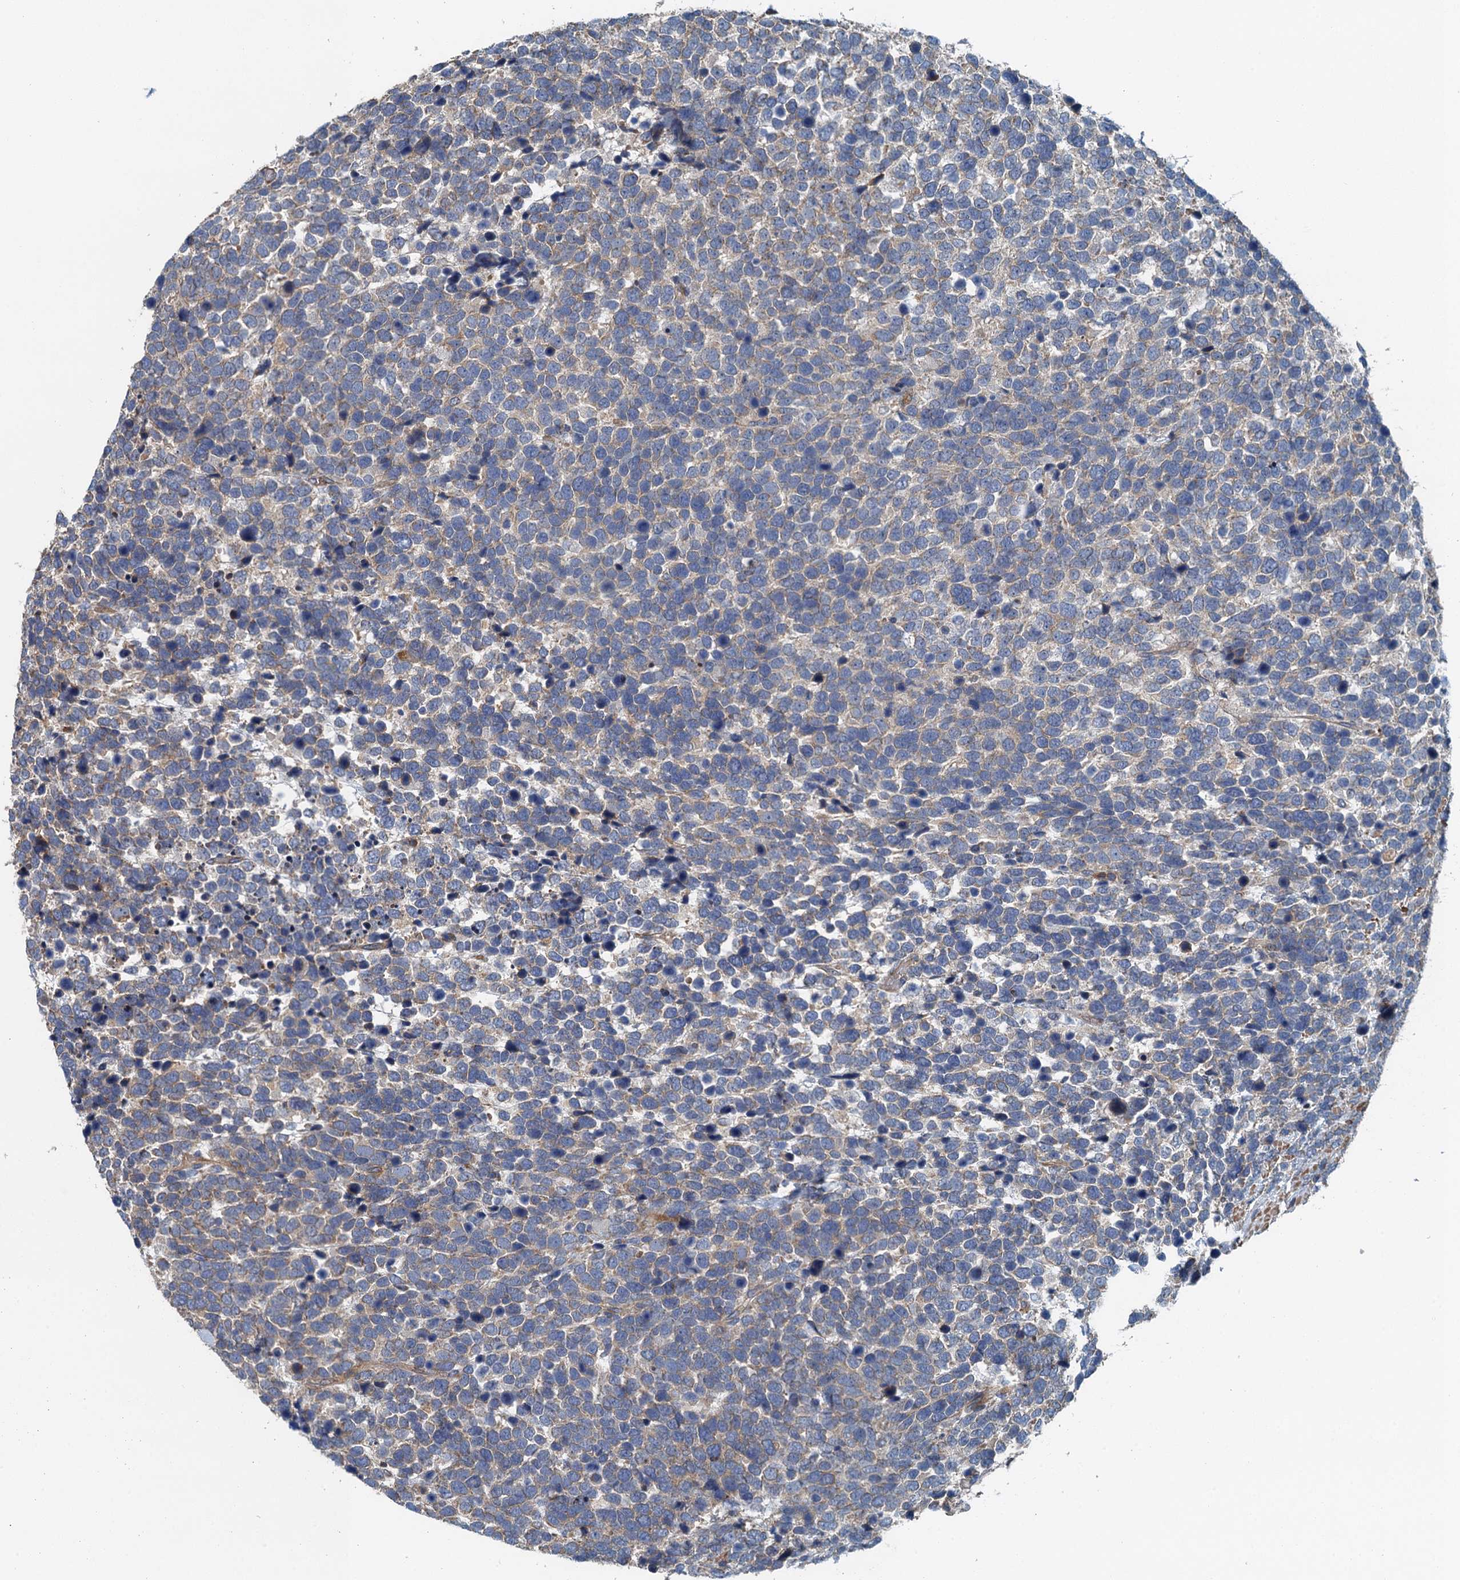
{"staining": {"intensity": "moderate", "quantity": "25%-75%", "location": "cytoplasmic/membranous"}, "tissue": "urothelial cancer", "cell_type": "Tumor cells", "image_type": "cancer", "snomed": [{"axis": "morphology", "description": "Urothelial carcinoma, High grade"}, {"axis": "topography", "description": "Urinary bladder"}], "caption": "Protein expression analysis of urothelial cancer demonstrates moderate cytoplasmic/membranous staining in approximately 25%-75% of tumor cells. The staining is performed using DAB brown chromogen to label protein expression. The nuclei are counter-stained blue using hematoxylin.", "gene": "PPP1R14D", "patient": {"sex": "female", "age": 82}}